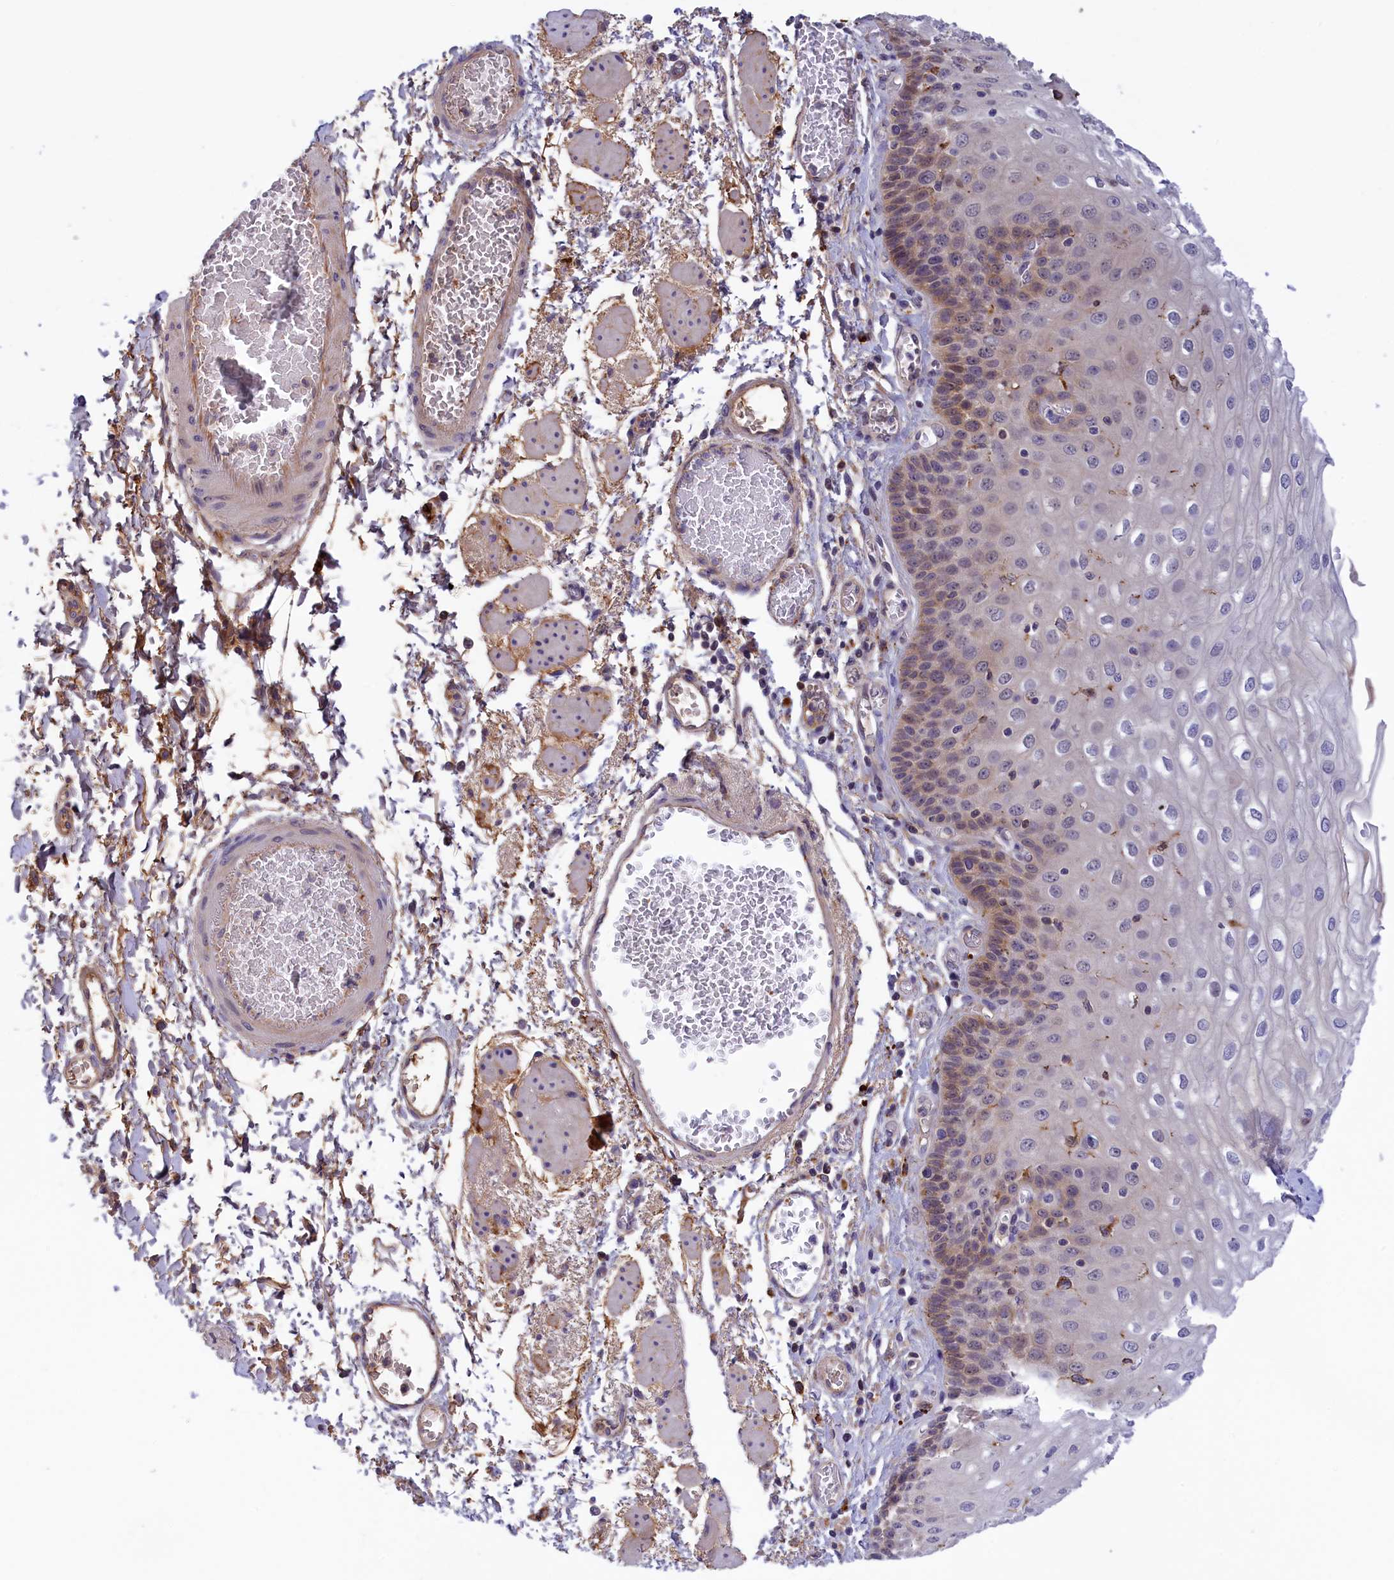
{"staining": {"intensity": "weak", "quantity": "25%-75%", "location": "cytoplasmic/membranous"}, "tissue": "esophagus", "cell_type": "Squamous epithelial cells", "image_type": "normal", "snomed": [{"axis": "morphology", "description": "Normal tissue, NOS"}, {"axis": "topography", "description": "Esophagus"}], "caption": "Esophagus stained for a protein (brown) shows weak cytoplasmic/membranous positive staining in about 25%-75% of squamous epithelial cells.", "gene": "STYX", "patient": {"sex": "male", "age": 81}}